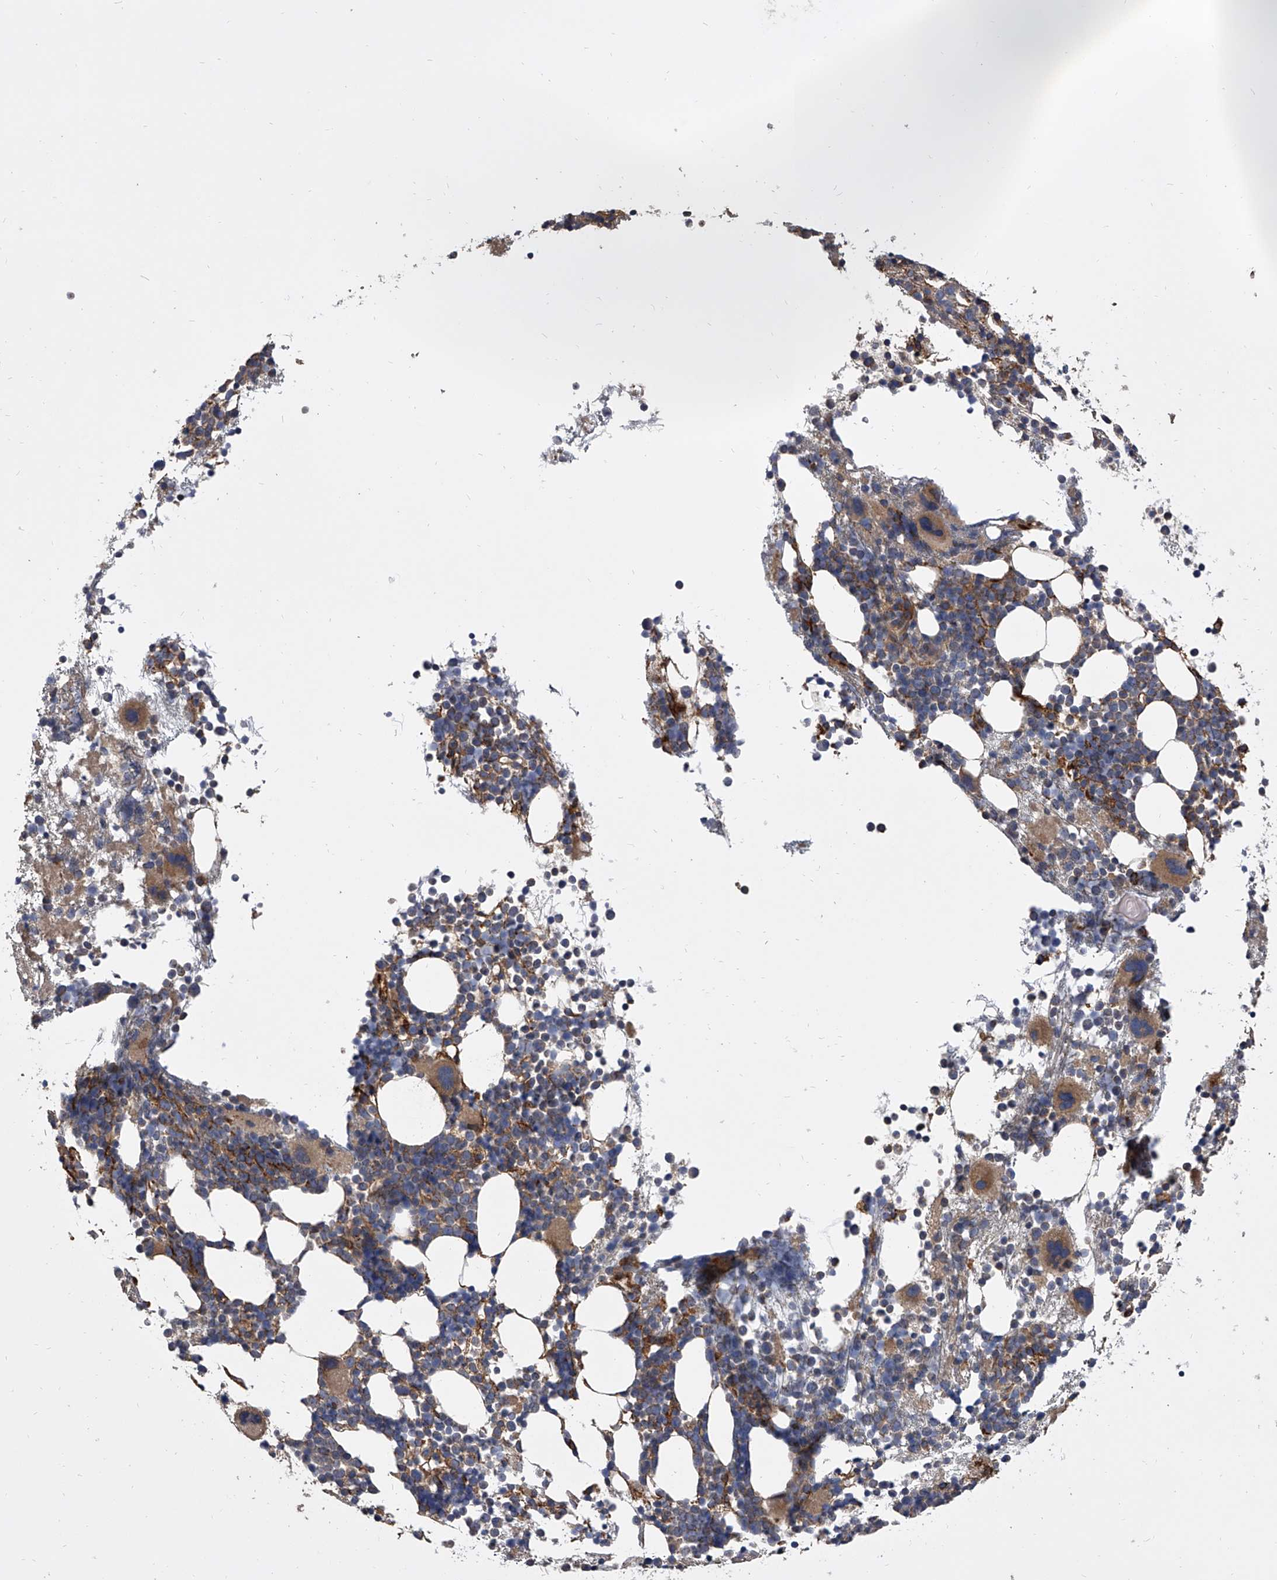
{"staining": {"intensity": "moderate", "quantity": ">75%", "location": "cytoplasmic/membranous"}, "tissue": "bone marrow", "cell_type": "Hematopoietic cells", "image_type": "normal", "snomed": [{"axis": "morphology", "description": "Normal tissue, NOS"}, {"axis": "topography", "description": "Bone marrow"}], "caption": "Bone marrow stained for a protein demonstrates moderate cytoplasmic/membranous positivity in hematopoietic cells. Nuclei are stained in blue.", "gene": "EXOC4", "patient": {"sex": "female", "age": 57}}